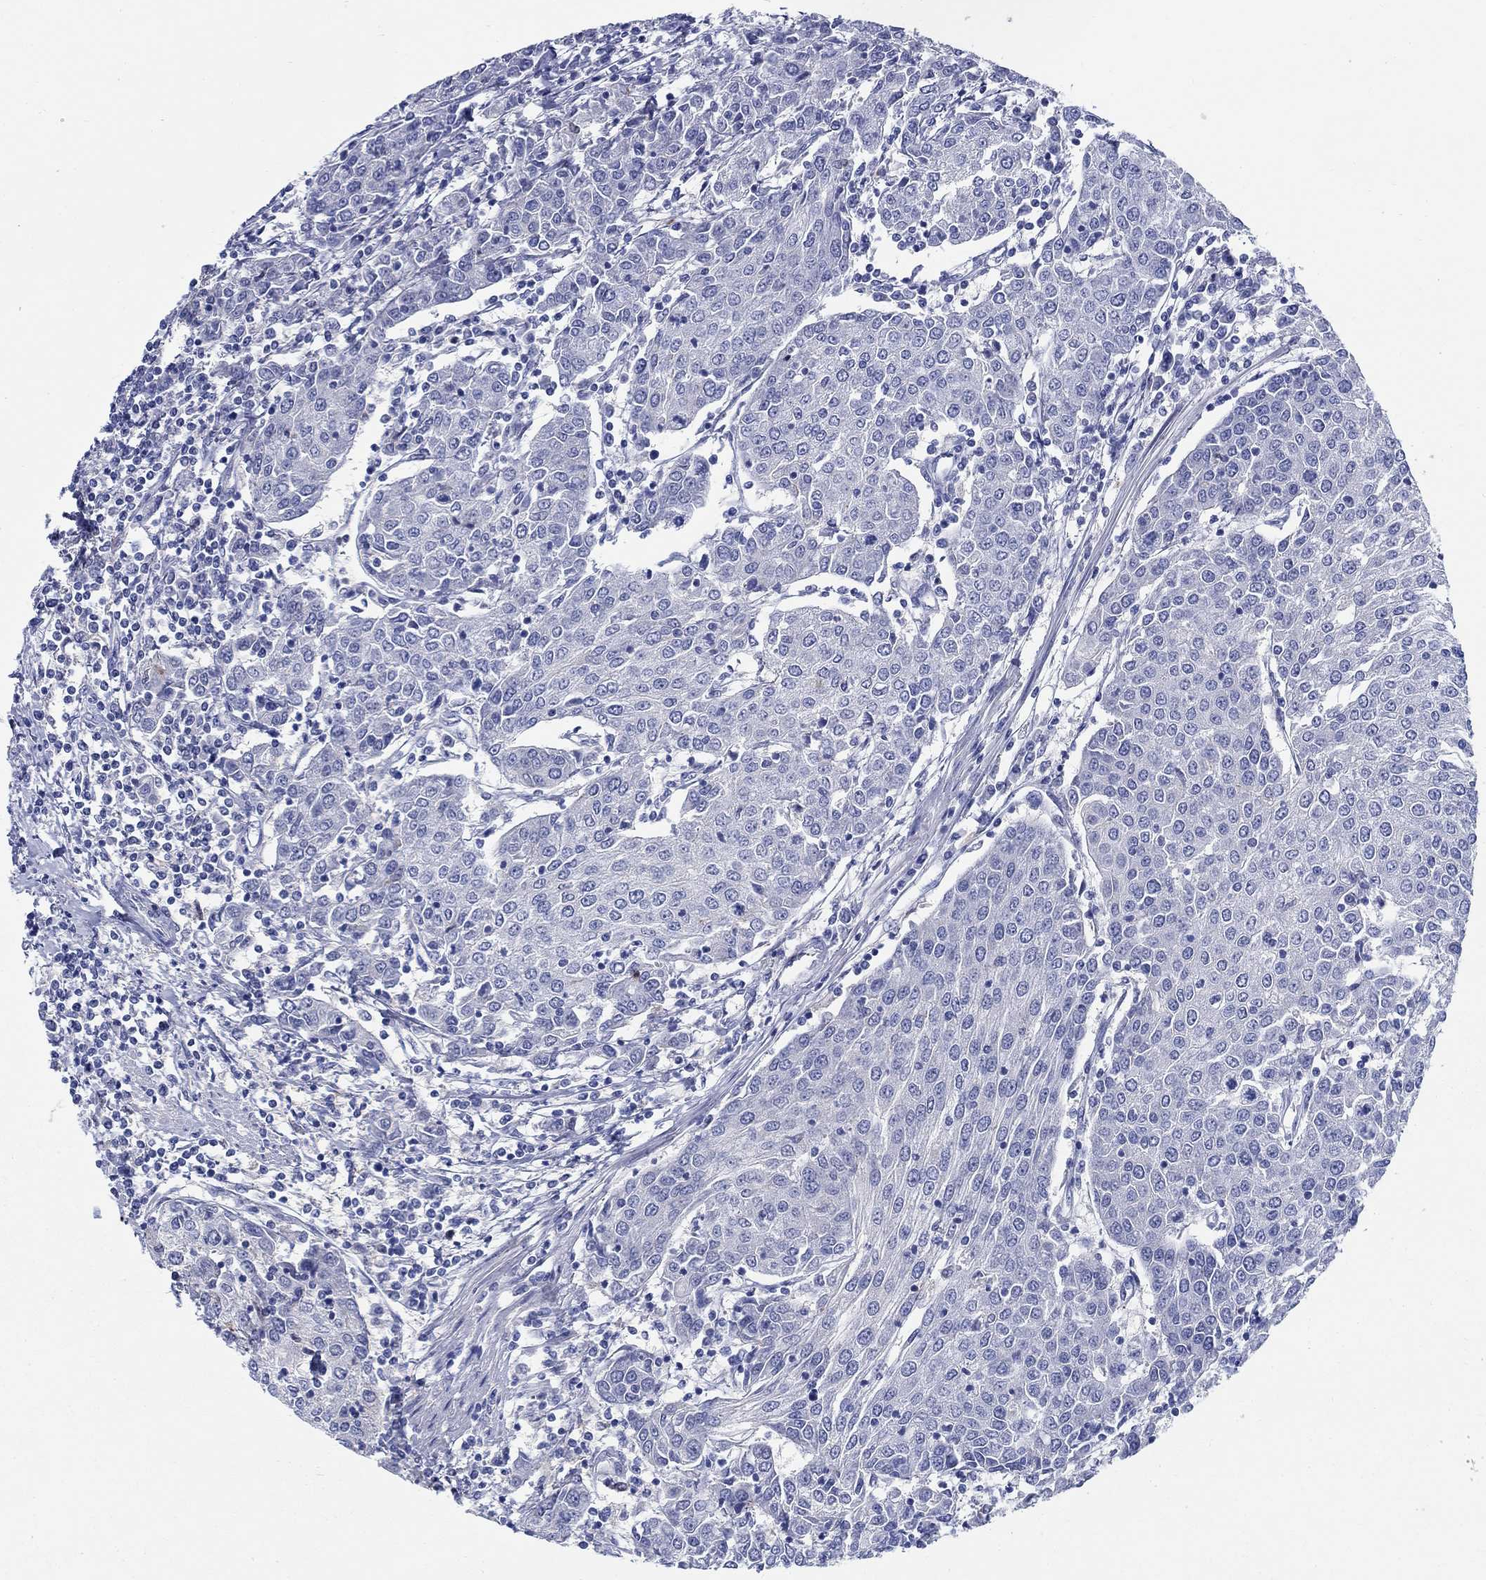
{"staining": {"intensity": "negative", "quantity": "none", "location": "none"}, "tissue": "urothelial cancer", "cell_type": "Tumor cells", "image_type": "cancer", "snomed": [{"axis": "morphology", "description": "Urothelial carcinoma, High grade"}, {"axis": "topography", "description": "Urinary bladder"}], "caption": "This is an immunohistochemistry (IHC) image of human high-grade urothelial carcinoma. There is no expression in tumor cells.", "gene": "RAP1GAP", "patient": {"sex": "female", "age": 85}}